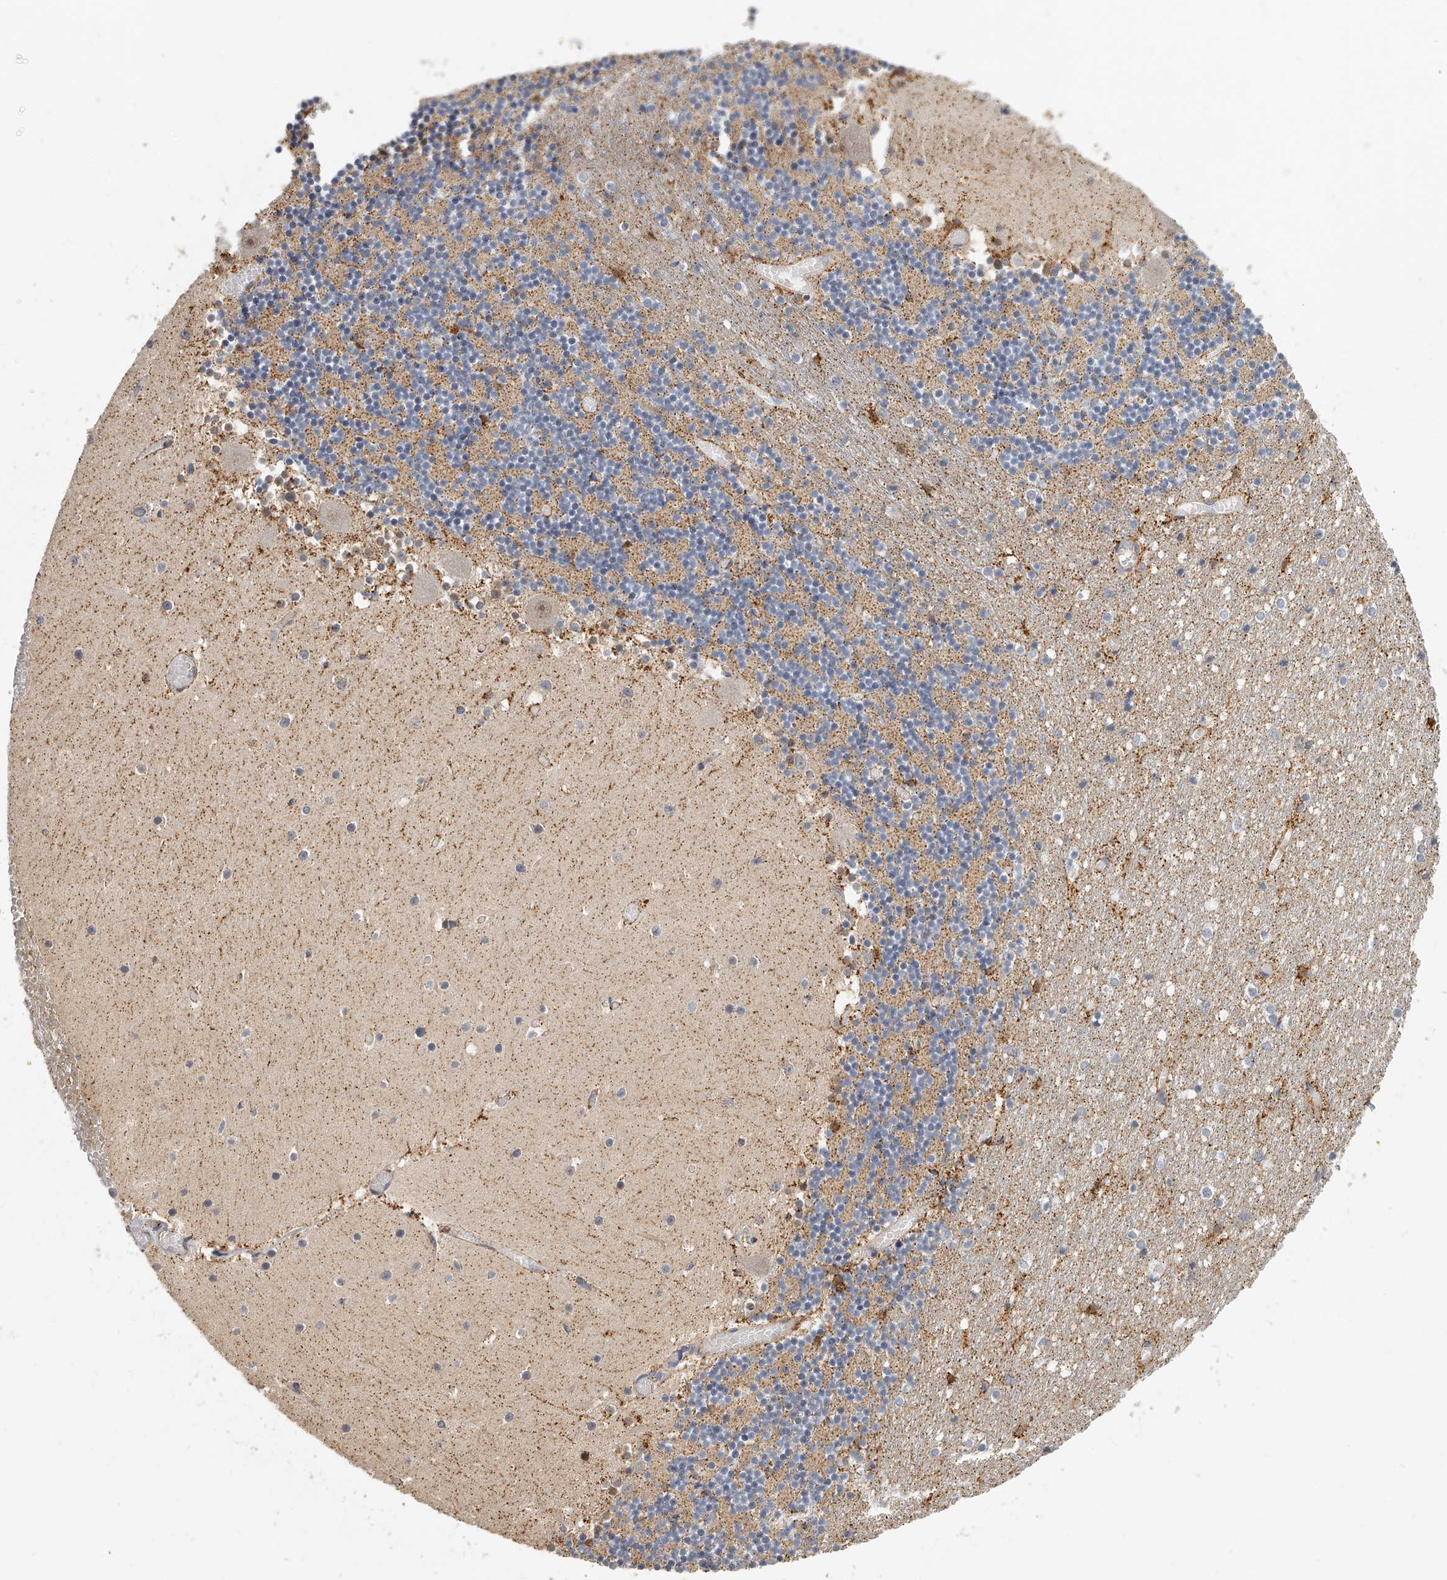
{"staining": {"intensity": "moderate", "quantity": "25%-75%", "location": "cytoplasmic/membranous"}, "tissue": "cerebellum", "cell_type": "Cells in granular layer", "image_type": "normal", "snomed": [{"axis": "morphology", "description": "Normal tissue, NOS"}, {"axis": "topography", "description": "Cerebellum"}], "caption": "Immunohistochemical staining of benign cerebellum displays moderate cytoplasmic/membranous protein expression in approximately 25%-75% of cells in granular layer.", "gene": "KLHL7", "patient": {"sex": "female", "age": 28}}